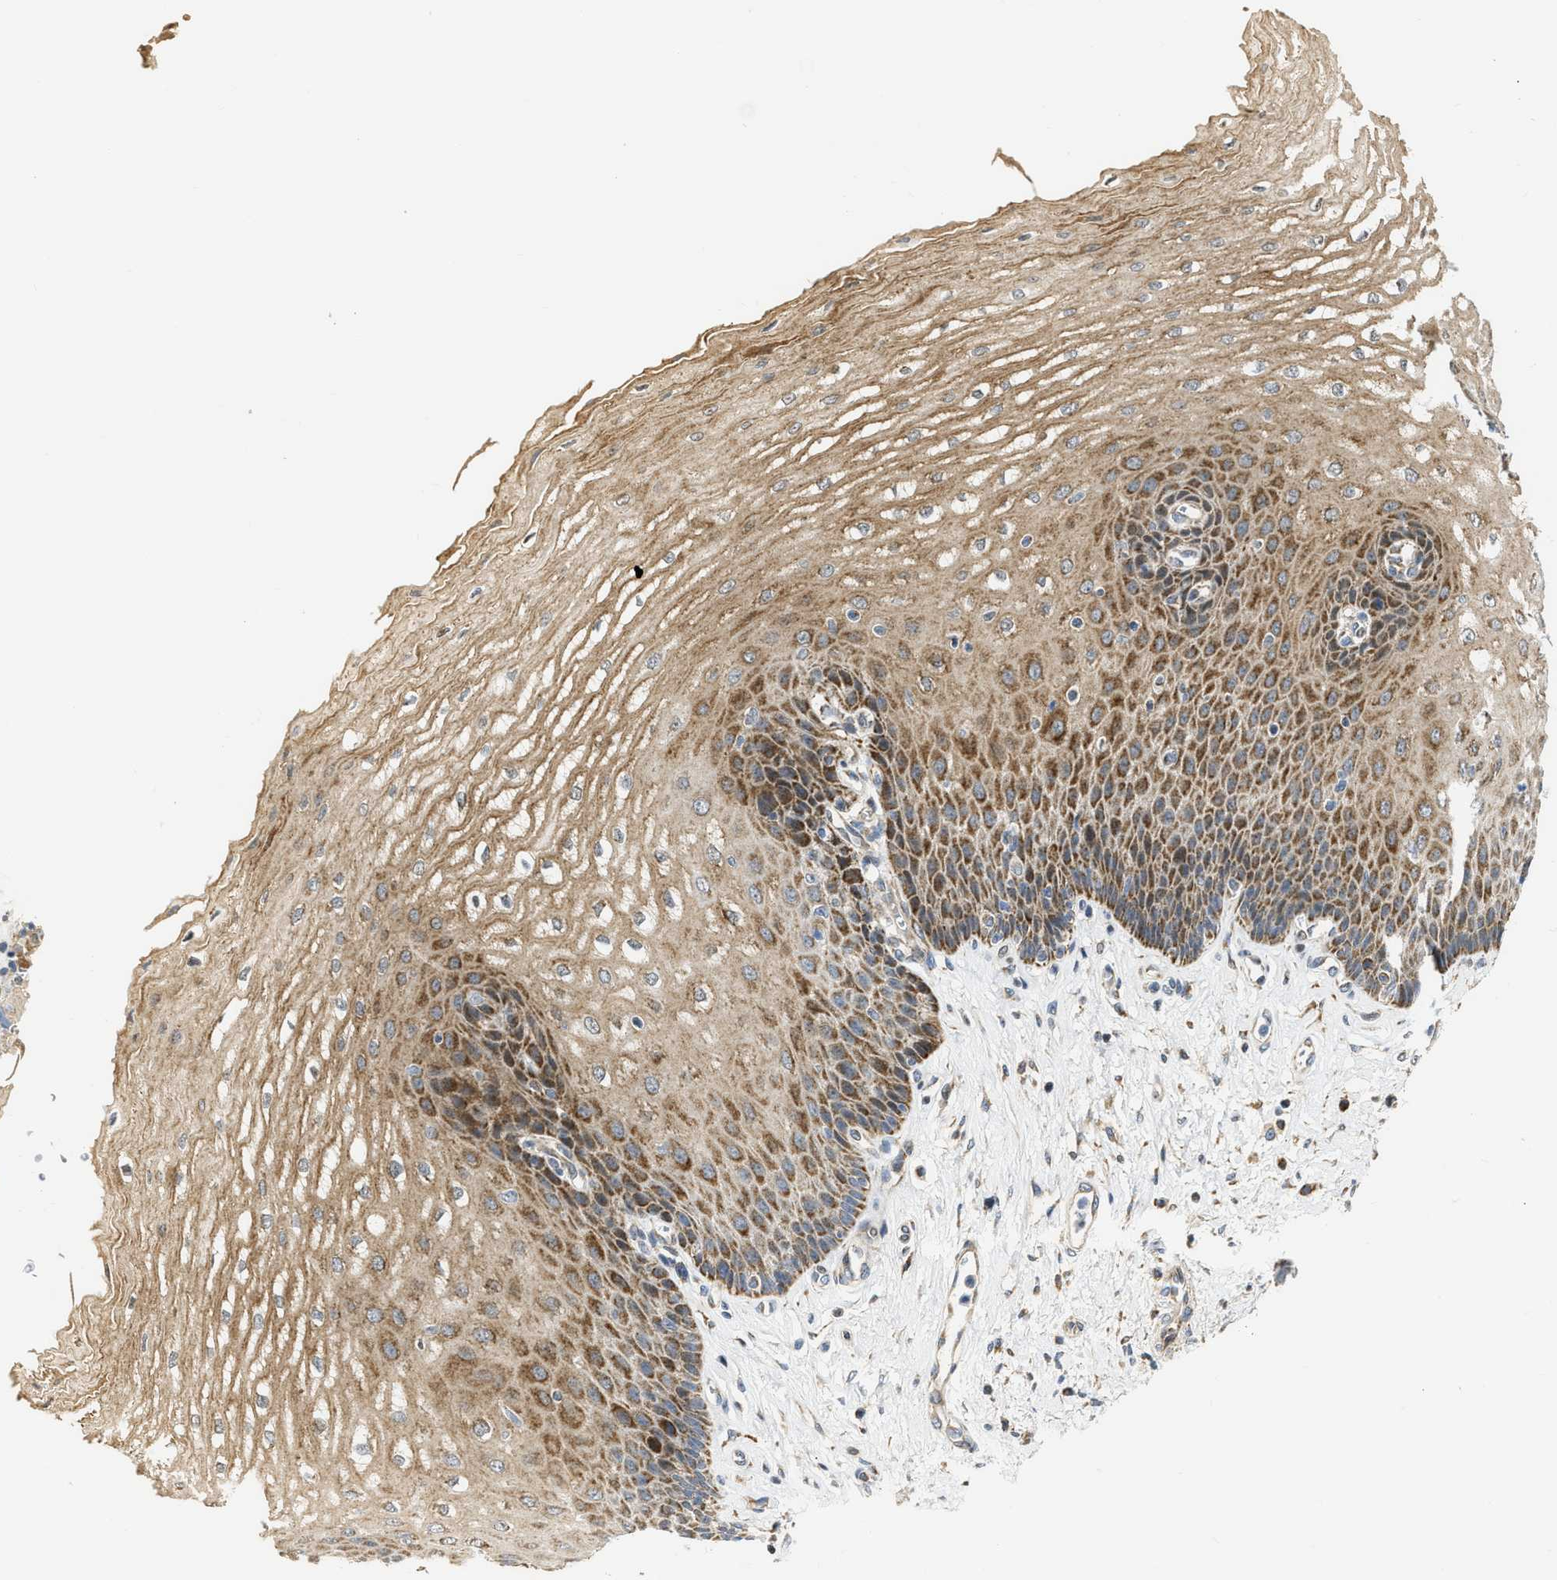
{"staining": {"intensity": "moderate", "quantity": ">75%", "location": "cytoplasmic/membranous"}, "tissue": "esophagus", "cell_type": "Squamous epithelial cells", "image_type": "normal", "snomed": [{"axis": "morphology", "description": "Normal tissue, NOS"}, {"axis": "topography", "description": "Esophagus"}], "caption": "Esophagus stained for a protein (brown) shows moderate cytoplasmic/membranous positive staining in approximately >75% of squamous epithelial cells.", "gene": "DEPTOR", "patient": {"sex": "male", "age": 54}}